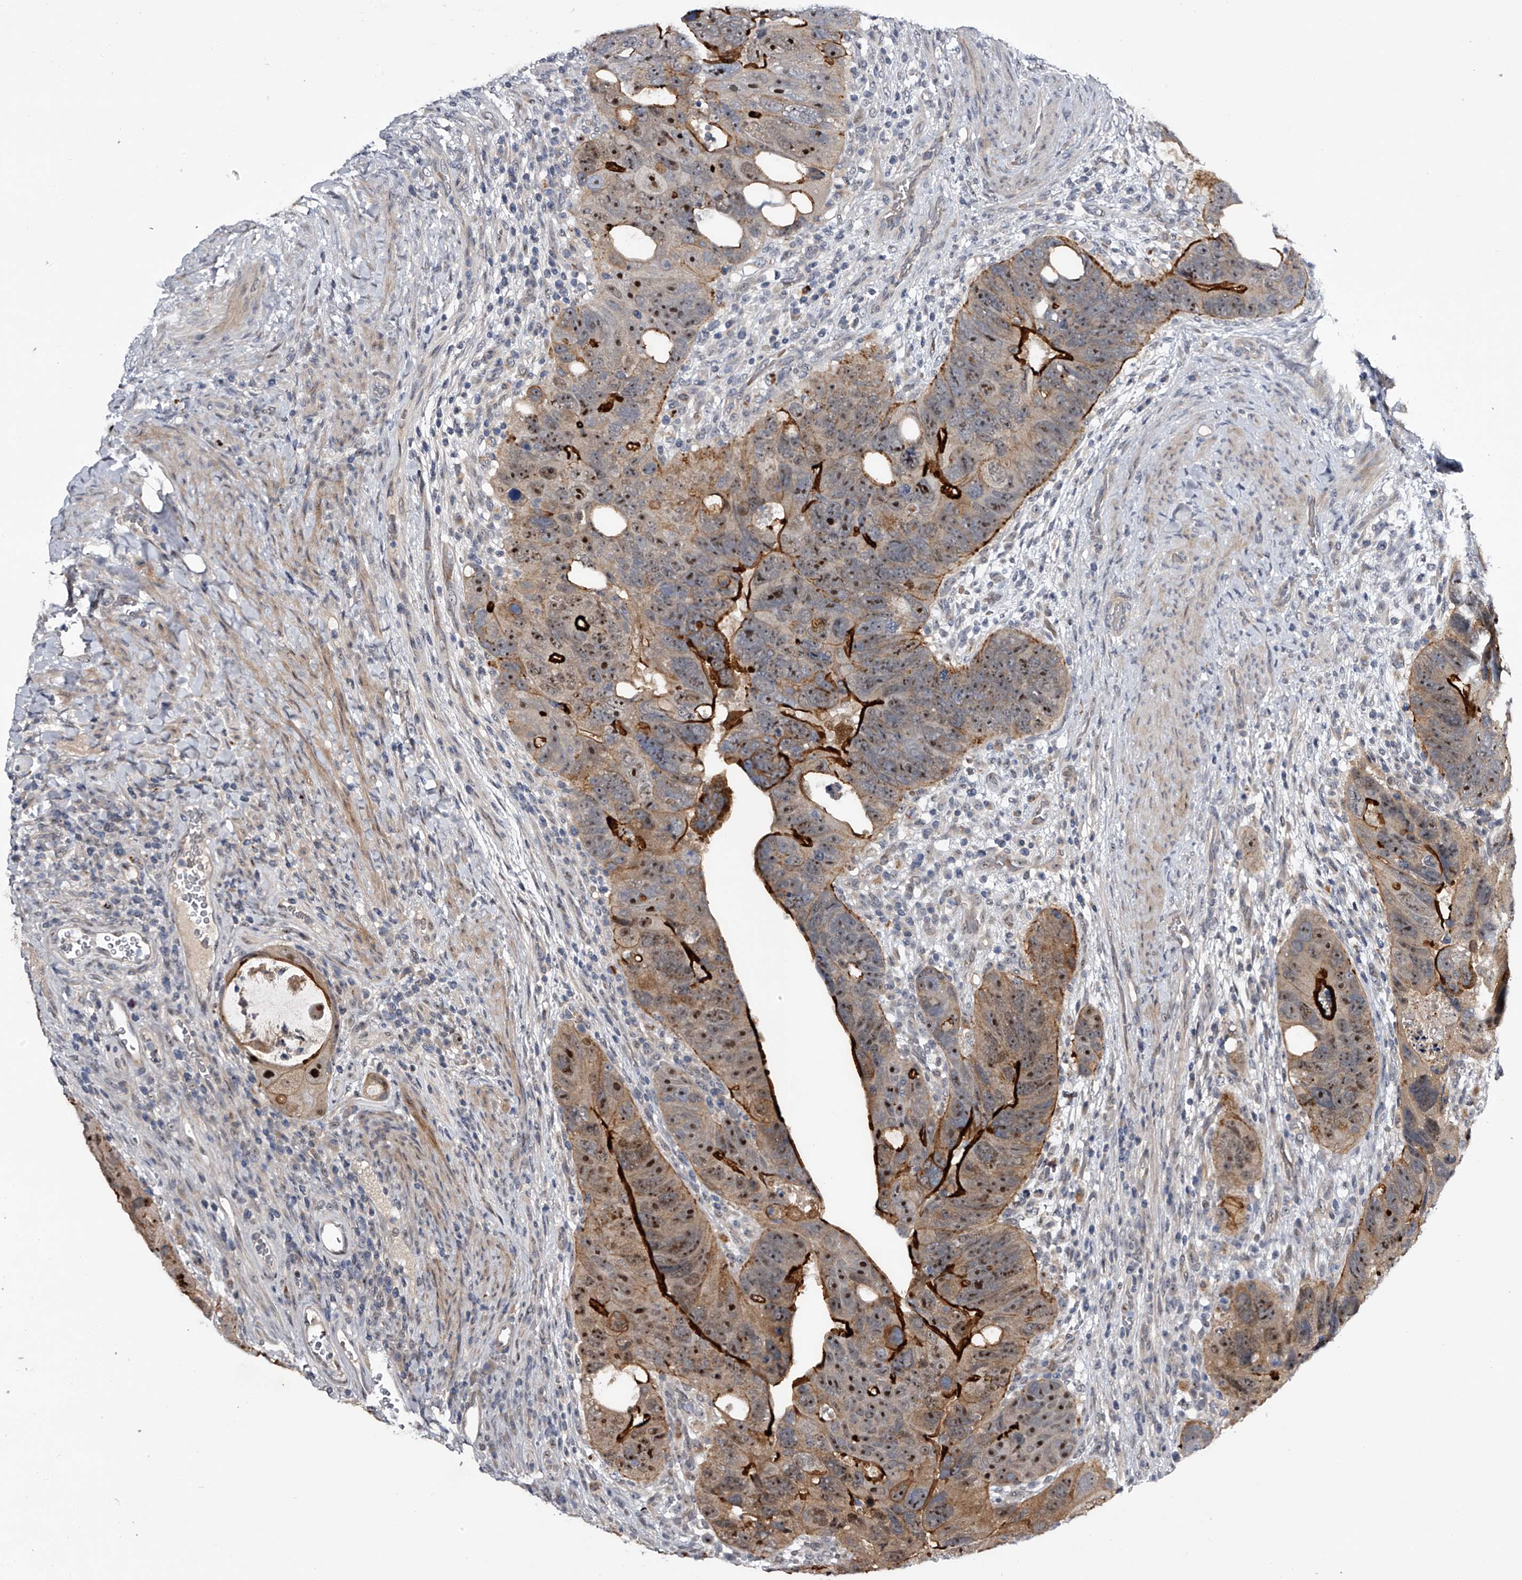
{"staining": {"intensity": "strong", "quantity": "<25%", "location": "cytoplasmic/membranous,nuclear"}, "tissue": "colorectal cancer", "cell_type": "Tumor cells", "image_type": "cancer", "snomed": [{"axis": "morphology", "description": "Adenocarcinoma, NOS"}, {"axis": "topography", "description": "Rectum"}], "caption": "Tumor cells reveal medium levels of strong cytoplasmic/membranous and nuclear staining in approximately <25% of cells in adenocarcinoma (colorectal).", "gene": "MDN1", "patient": {"sex": "male", "age": 59}}